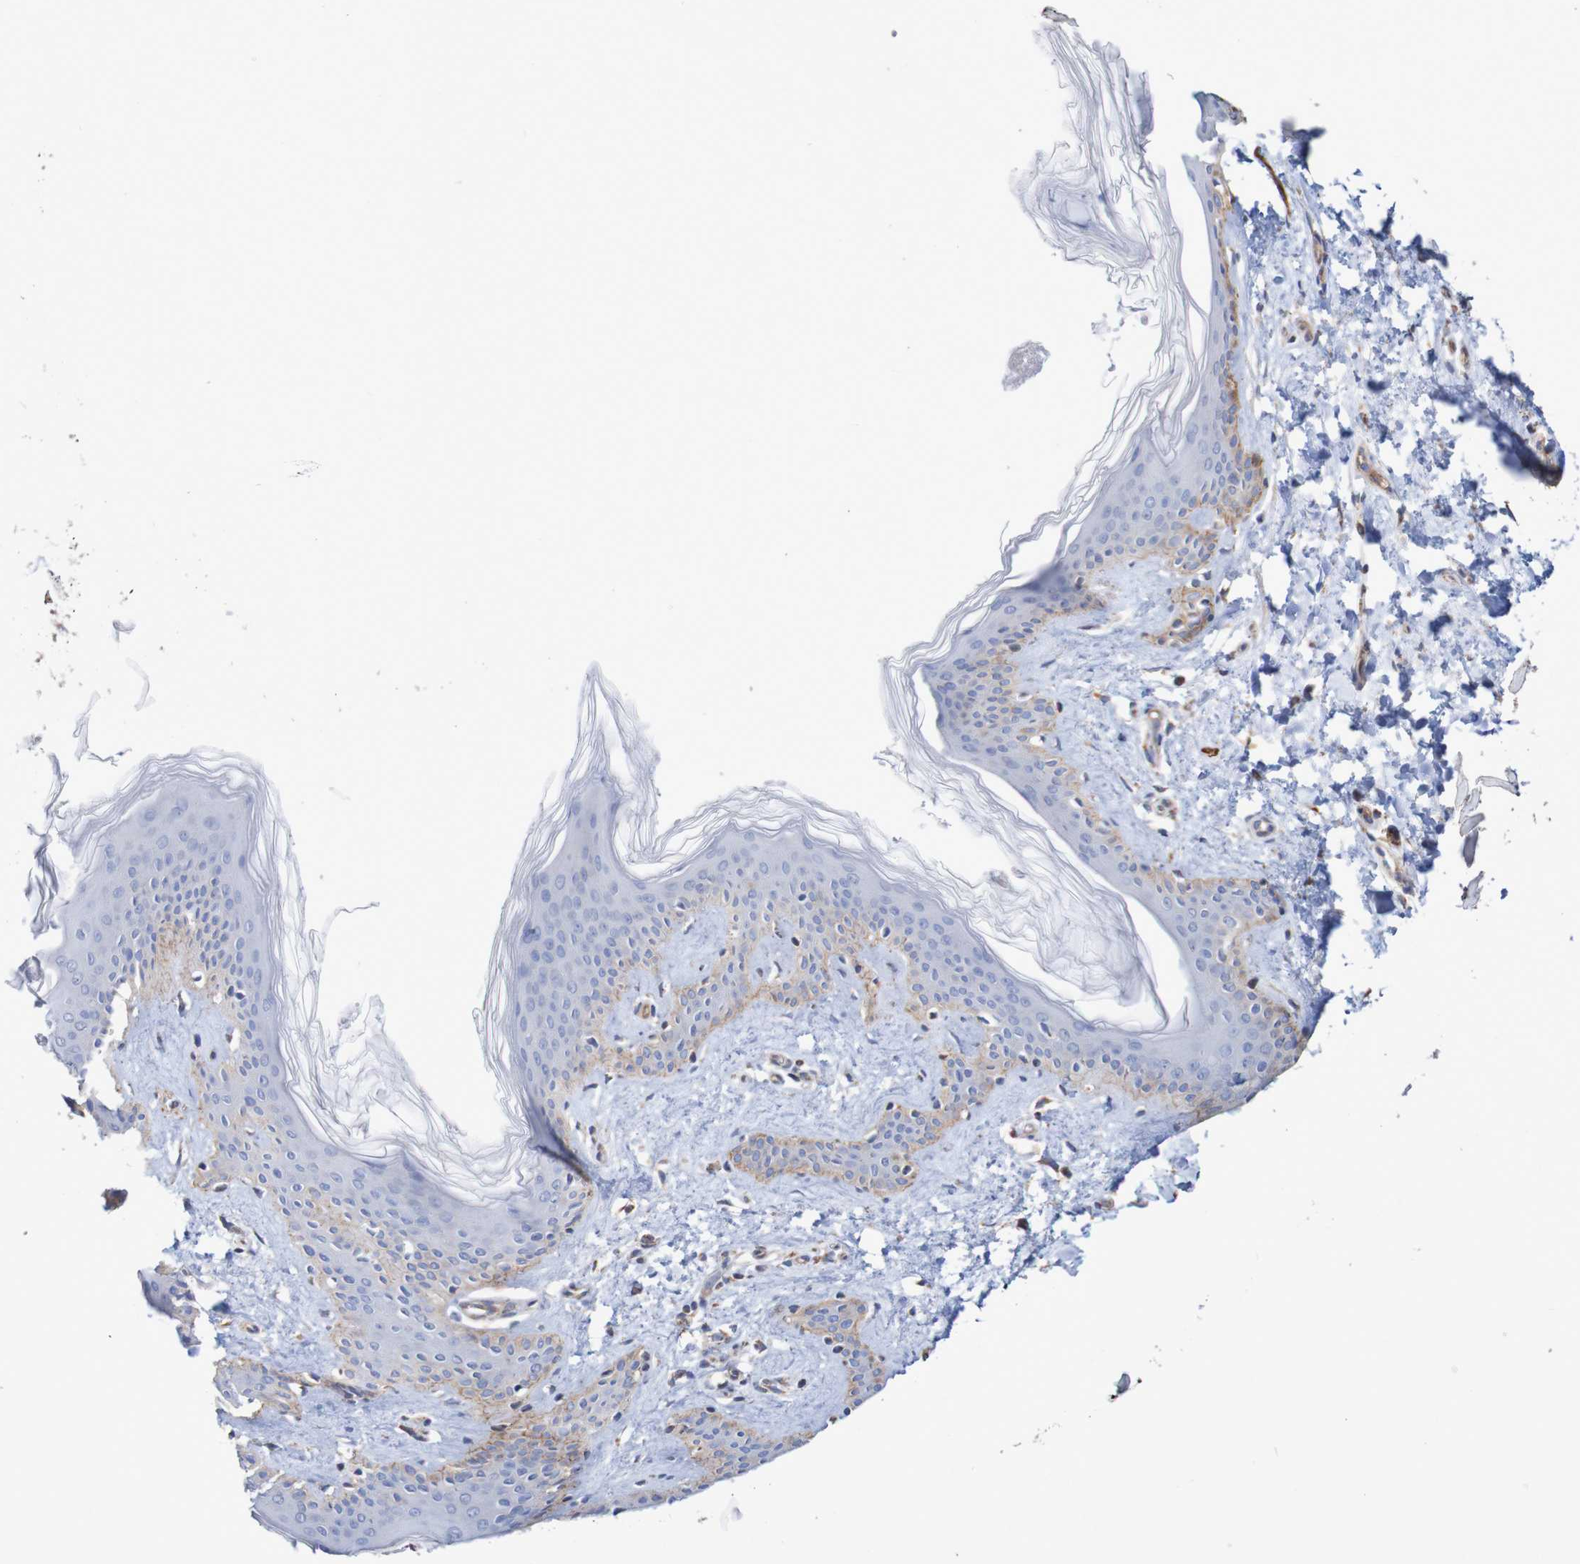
{"staining": {"intensity": "moderate", "quantity": ">75%", "location": "cytoplasmic/membranous"}, "tissue": "skin", "cell_type": "Fibroblasts", "image_type": "normal", "snomed": [{"axis": "morphology", "description": "Normal tissue, NOS"}, {"axis": "topography", "description": "Skin"}], "caption": "Fibroblasts display moderate cytoplasmic/membranous staining in approximately >75% of cells in unremarkable skin. (IHC, brightfield microscopy, high magnification).", "gene": "MMEL1", "patient": {"sex": "female", "age": 41}}